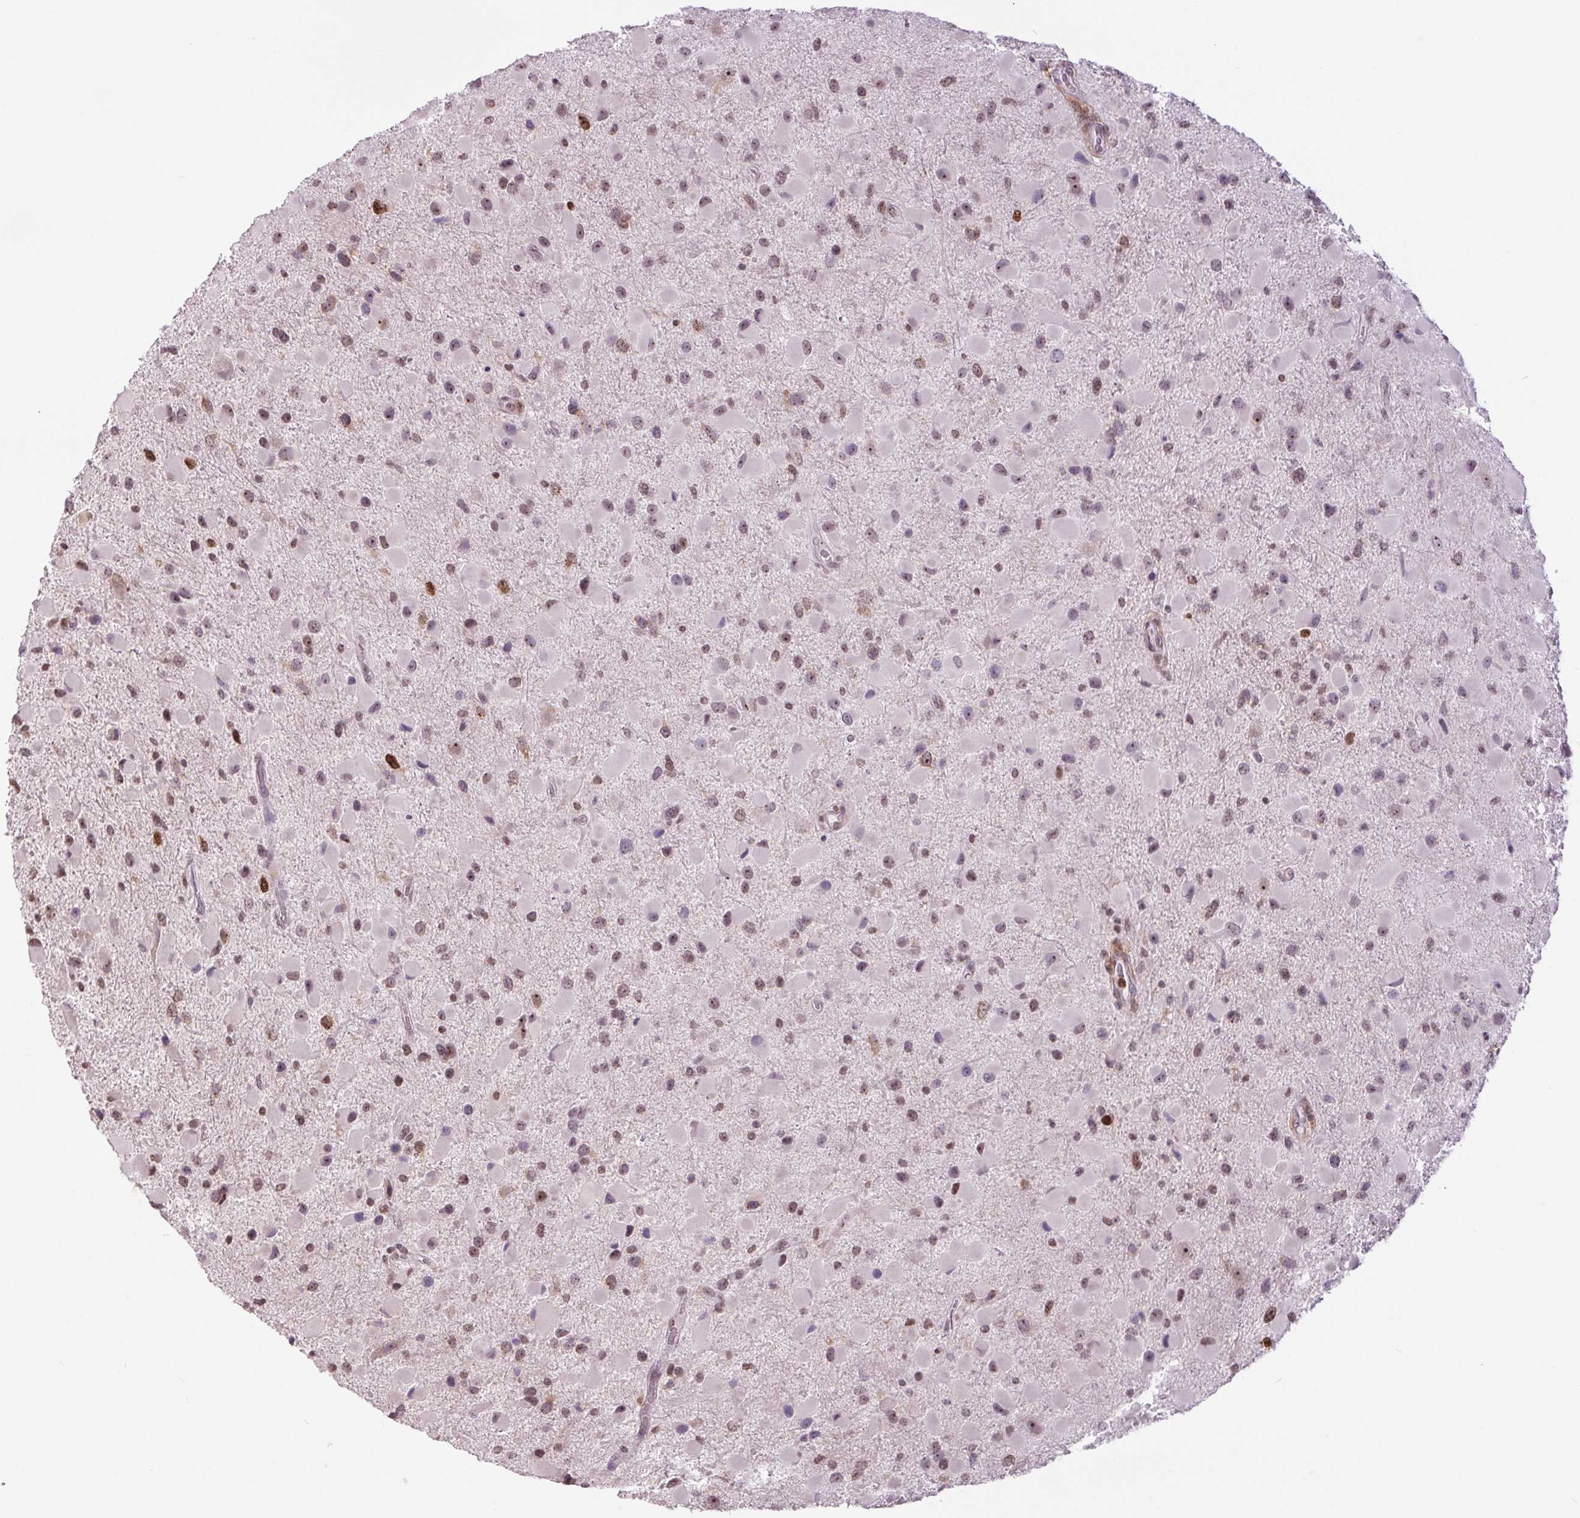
{"staining": {"intensity": "moderate", "quantity": "25%-75%", "location": "nuclear"}, "tissue": "glioma", "cell_type": "Tumor cells", "image_type": "cancer", "snomed": [{"axis": "morphology", "description": "Glioma, malignant, Low grade"}, {"axis": "topography", "description": "Brain"}], "caption": "A micrograph of malignant low-grade glioma stained for a protein demonstrates moderate nuclear brown staining in tumor cells.", "gene": "SMIM6", "patient": {"sex": "female", "age": 32}}